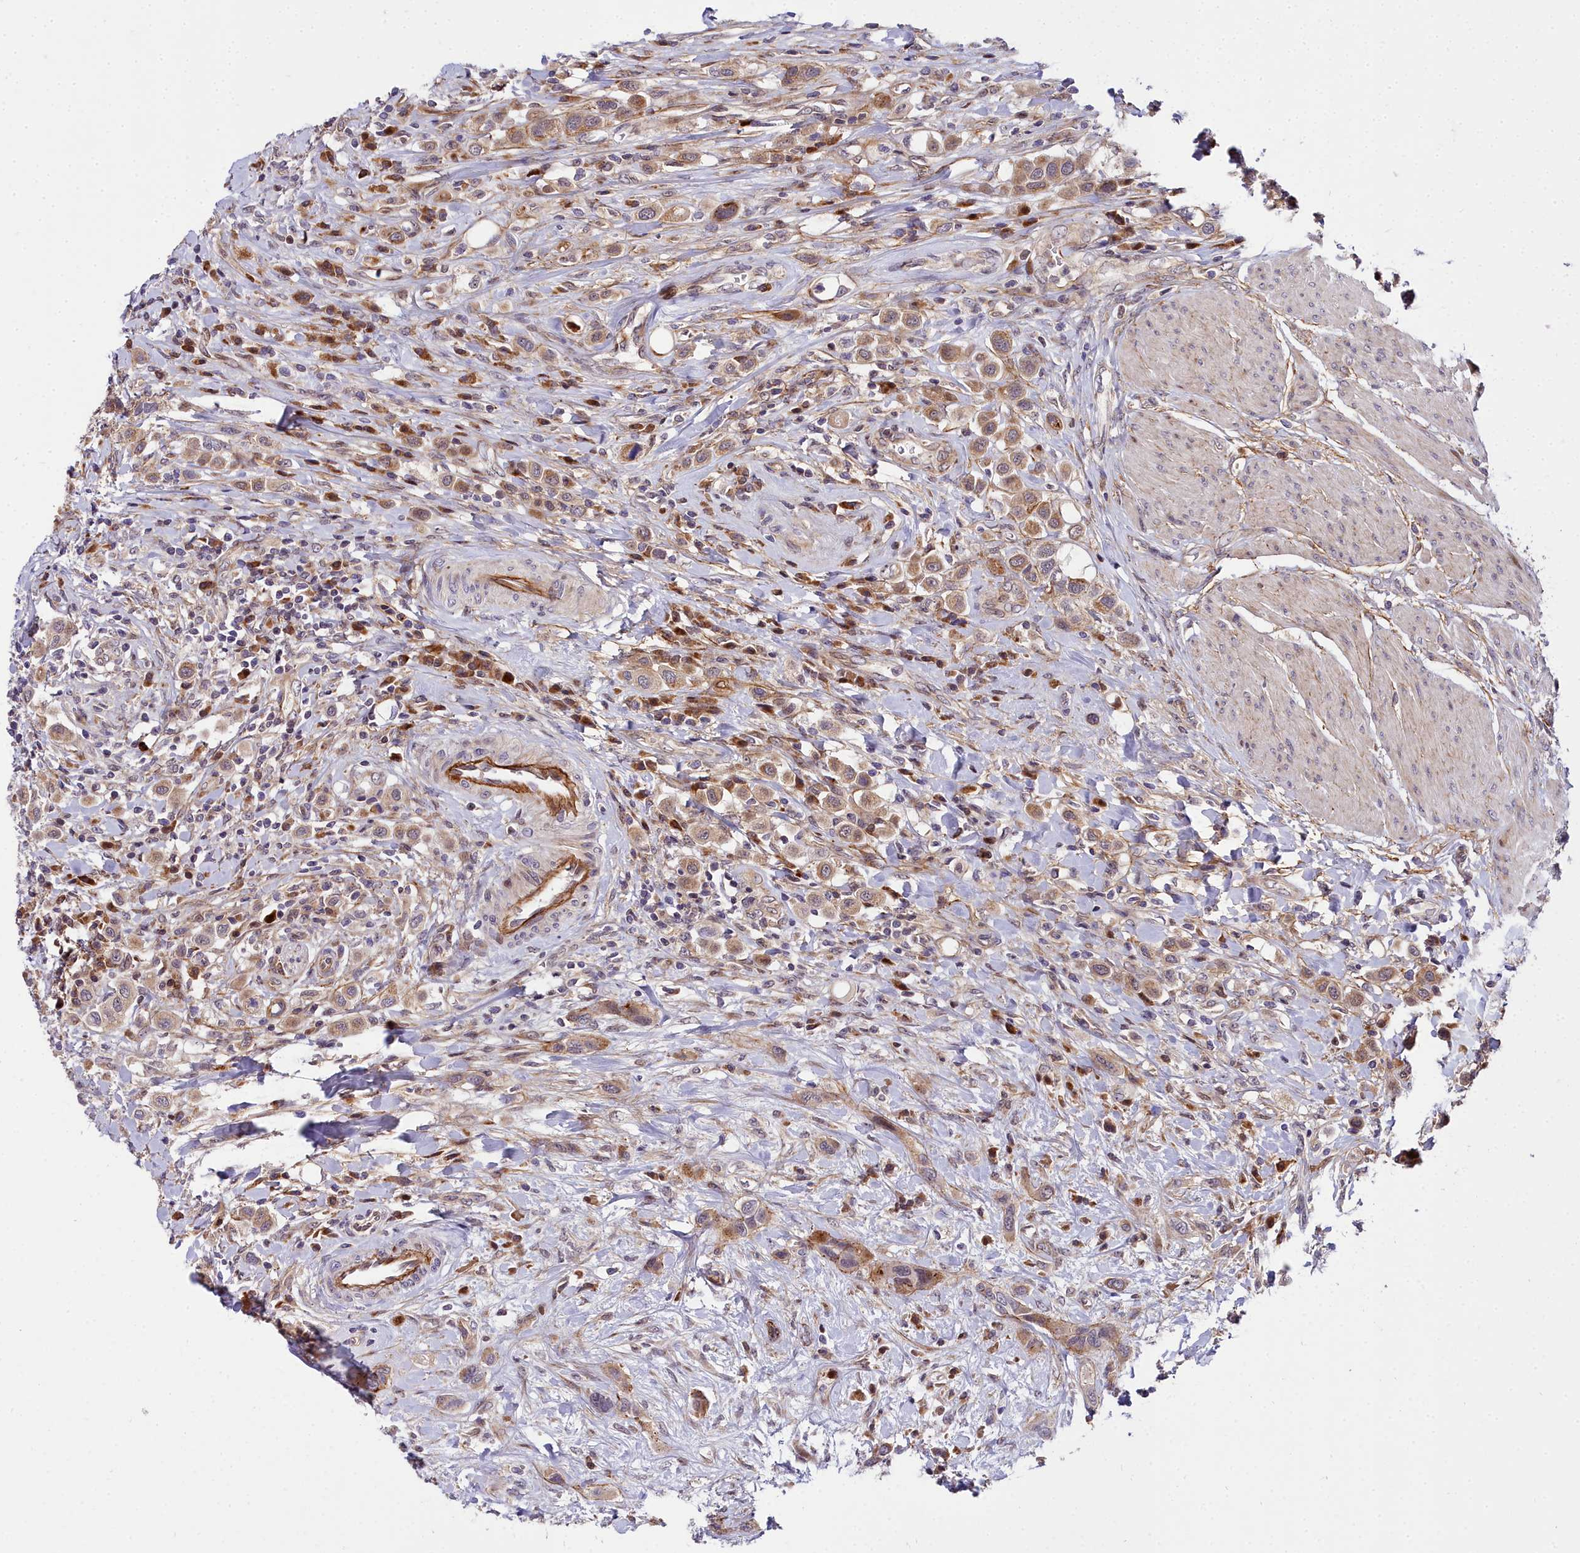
{"staining": {"intensity": "moderate", "quantity": ">75%", "location": "cytoplasmic/membranous"}, "tissue": "urothelial cancer", "cell_type": "Tumor cells", "image_type": "cancer", "snomed": [{"axis": "morphology", "description": "Urothelial carcinoma, High grade"}, {"axis": "topography", "description": "Urinary bladder"}], "caption": "This photomicrograph shows IHC staining of high-grade urothelial carcinoma, with medium moderate cytoplasmic/membranous positivity in approximately >75% of tumor cells.", "gene": "MRPS11", "patient": {"sex": "male", "age": 50}}